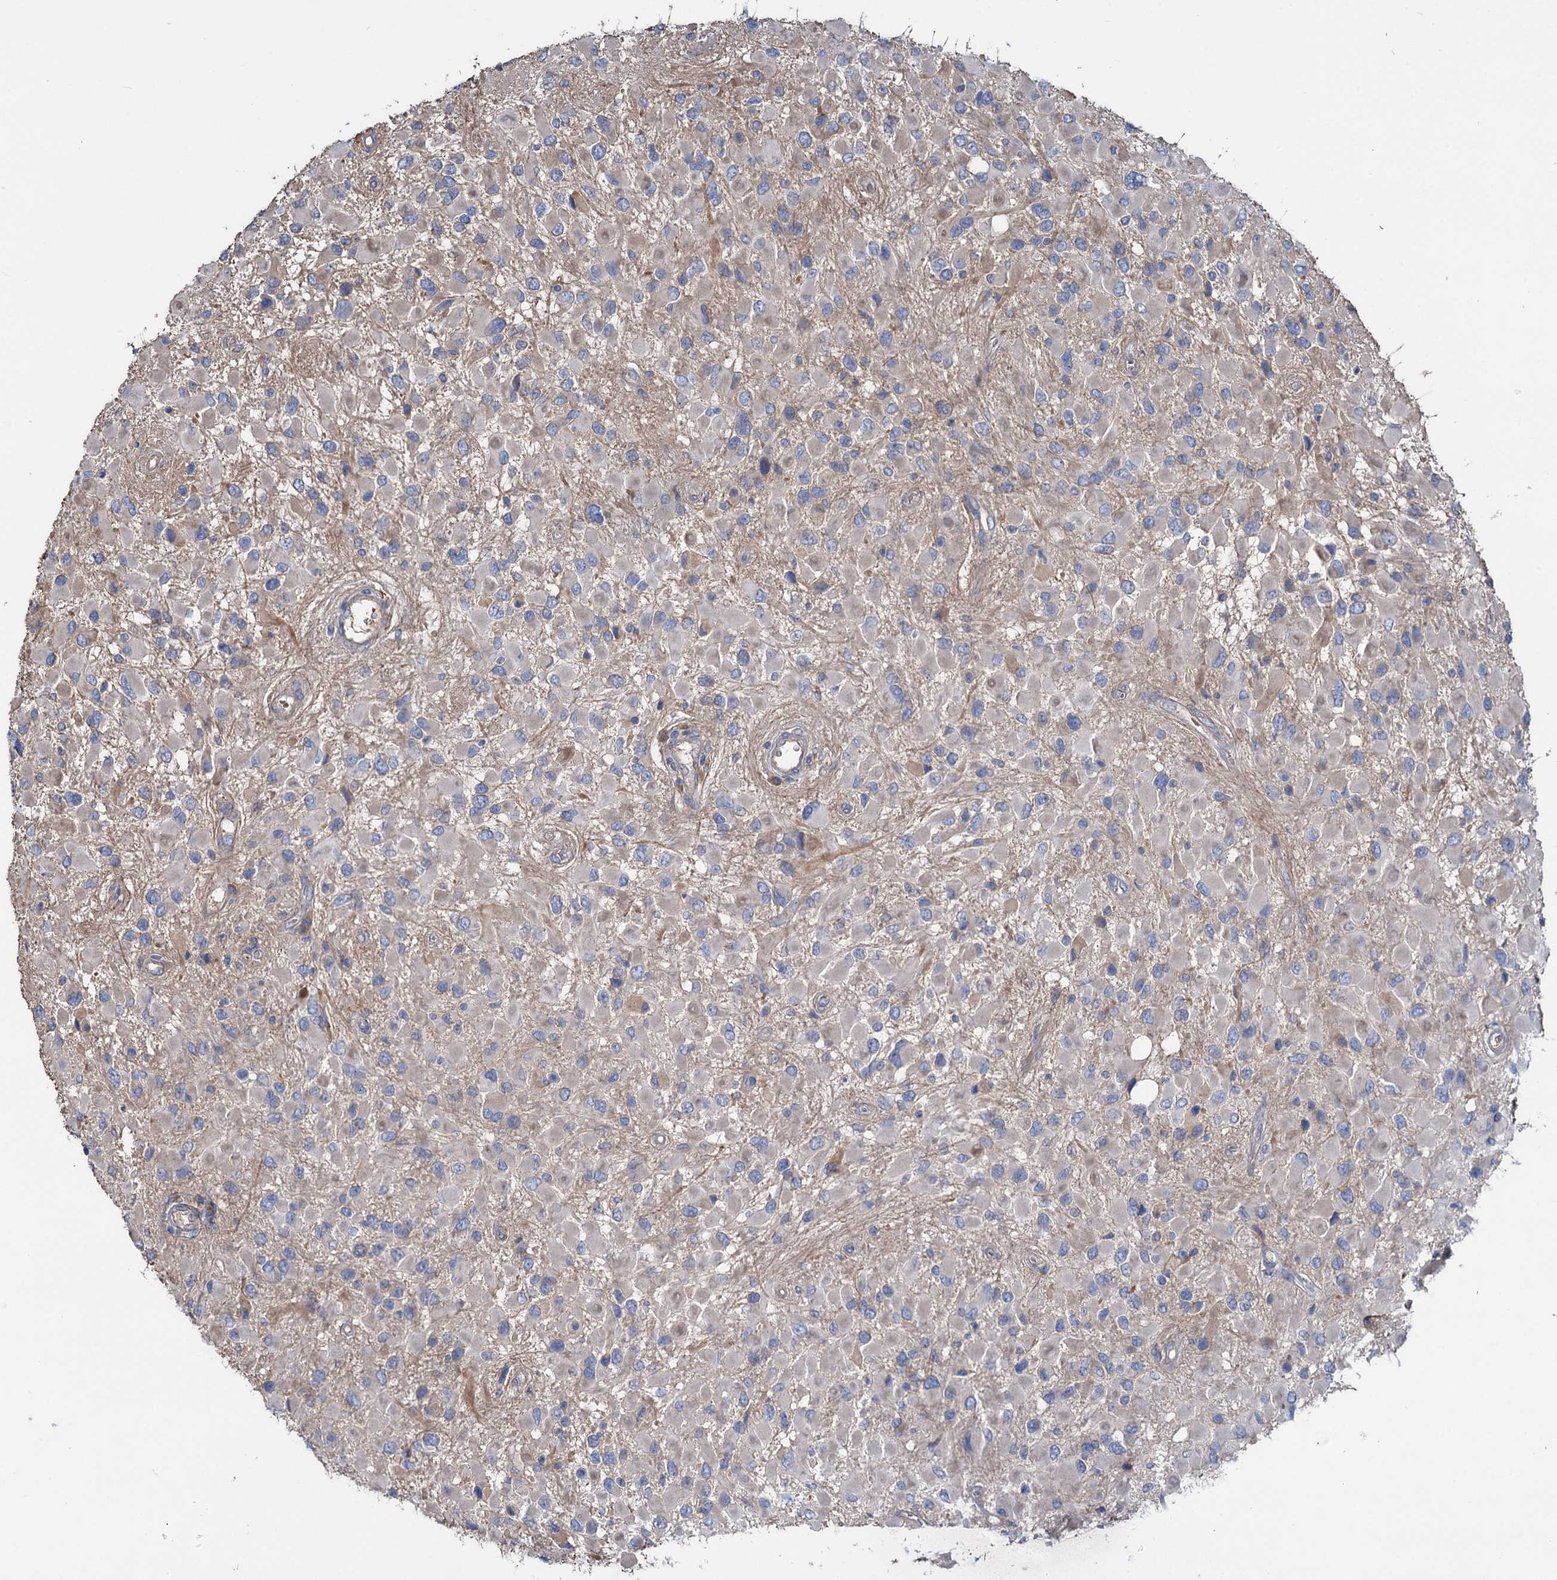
{"staining": {"intensity": "negative", "quantity": "none", "location": "none"}, "tissue": "glioma", "cell_type": "Tumor cells", "image_type": "cancer", "snomed": [{"axis": "morphology", "description": "Glioma, malignant, High grade"}, {"axis": "topography", "description": "Brain"}], "caption": "Immunohistochemical staining of high-grade glioma (malignant) exhibits no significant staining in tumor cells.", "gene": "URAD", "patient": {"sex": "male", "age": 53}}